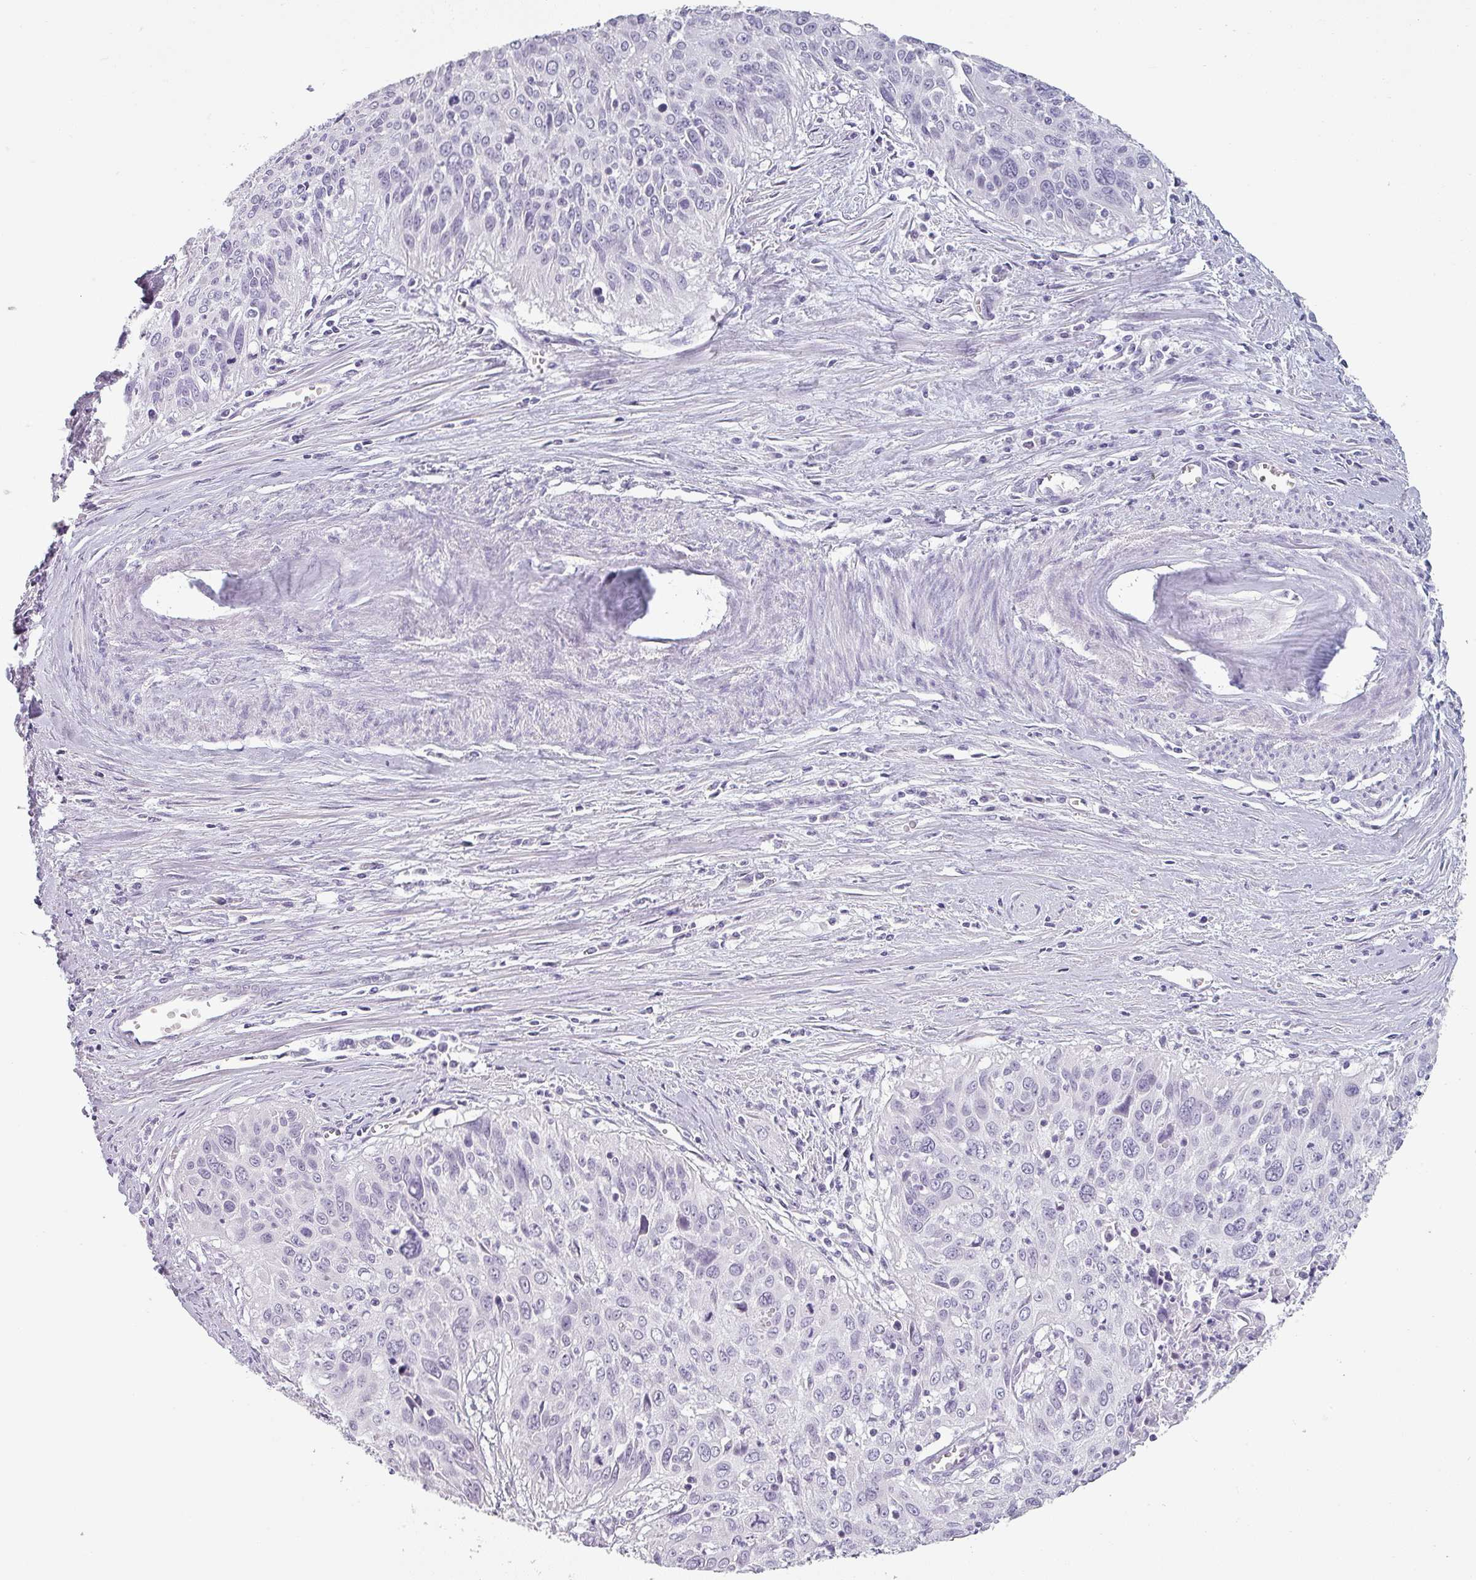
{"staining": {"intensity": "negative", "quantity": "none", "location": "none"}, "tissue": "cervical cancer", "cell_type": "Tumor cells", "image_type": "cancer", "snomed": [{"axis": "morphology", "description": "Squamous cell carcinoma, NOS"}, {"axis": "topography", "description": "Cervix"}], "caption": "An IHC histopathology image of cervical squamous cell carcinoma is shown. There is no staining in tumor cells of cervical squamous cell carcinoma. (IHC, brightfield microscopy, high magnification).", "gene": "SFTPA1", "patient": {"sex": "female", "age": 55}}